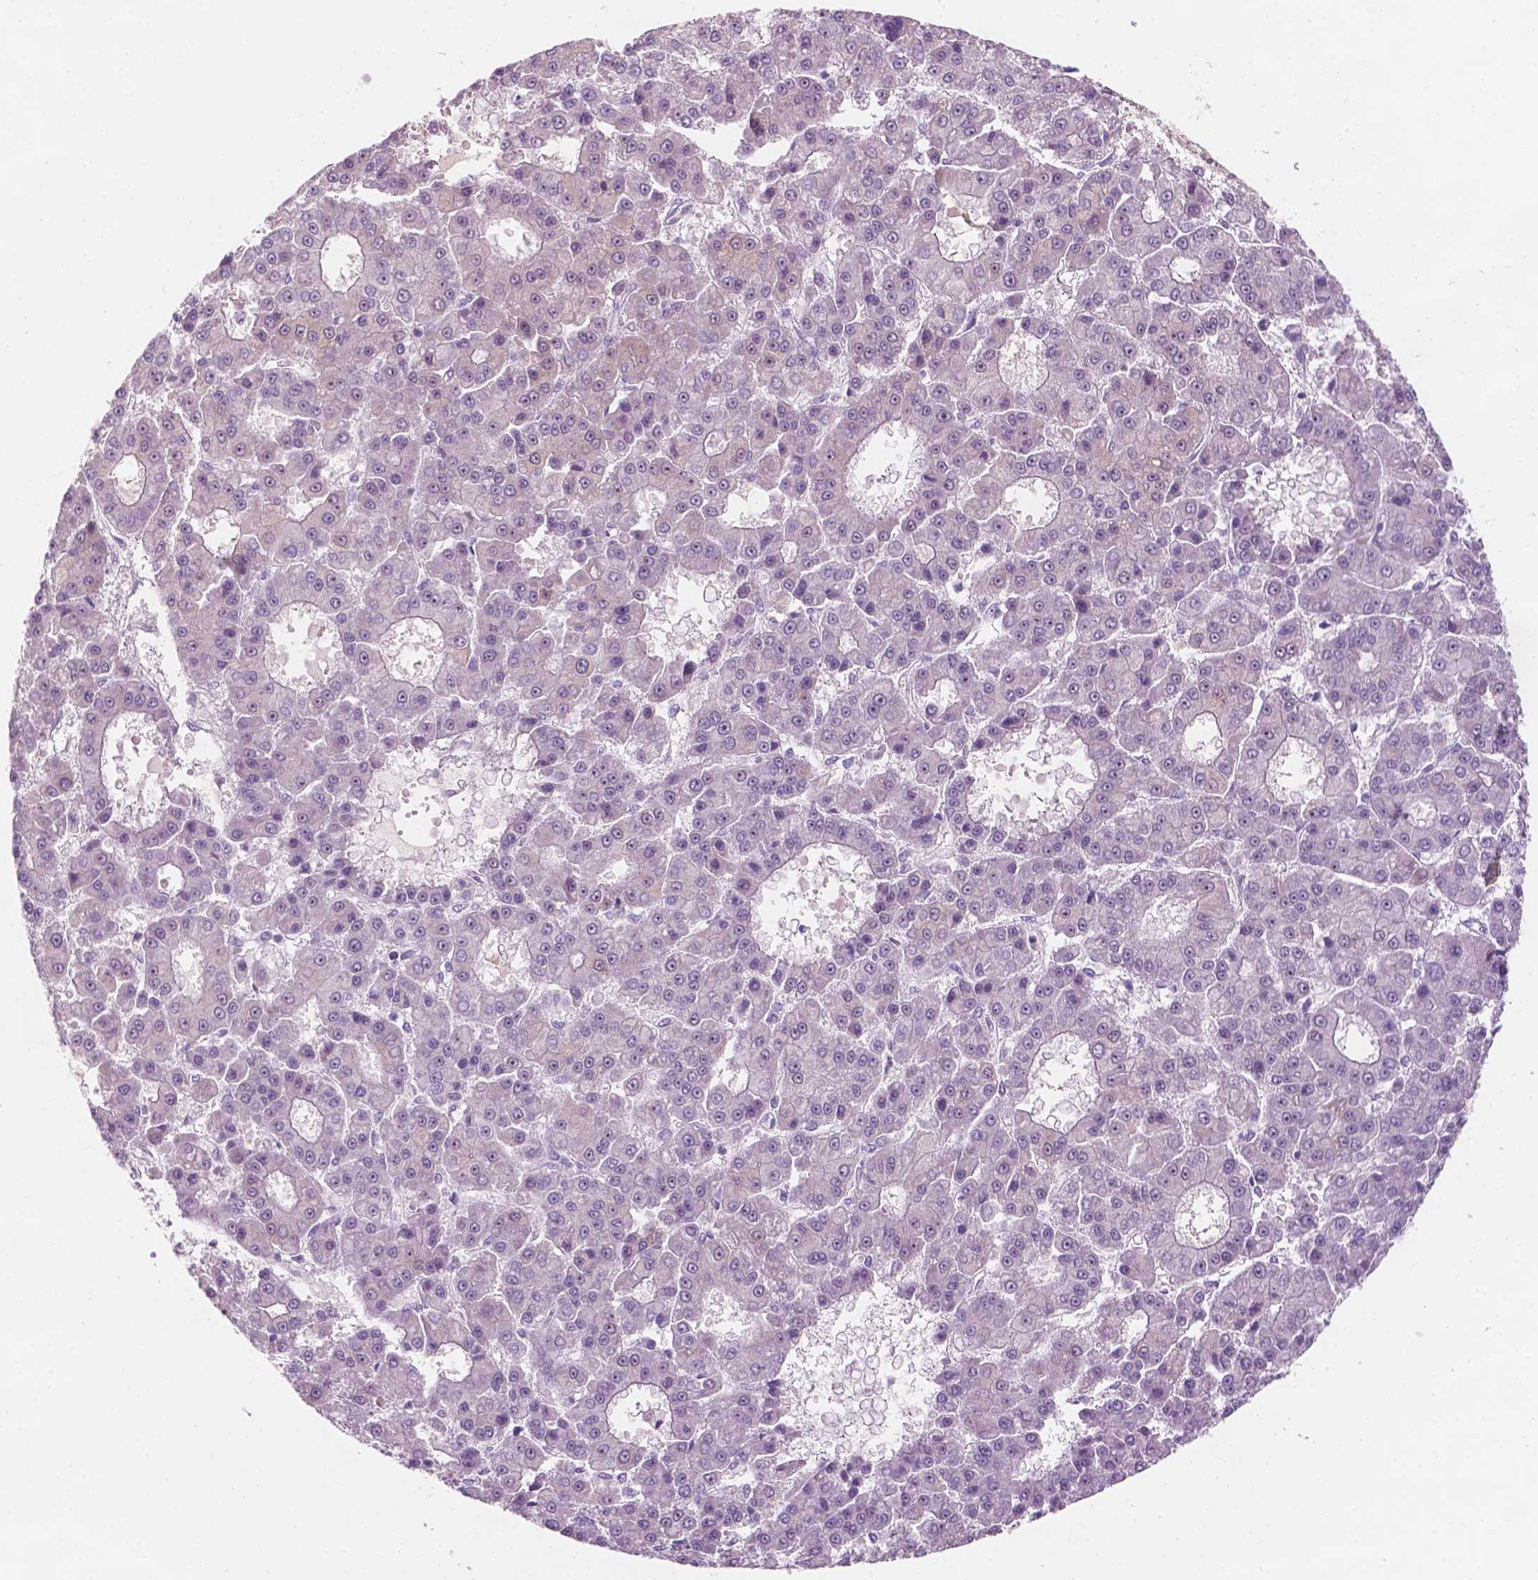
{"staining": {"intensity": "weak", "quantity": "<25%", "location": "nuclear"}, "tissue": "liver cancer", "cell_type": "Tumor cells", "image_type": "cancer", "snomed": [{"axis": "morphology", "description": "Carcinoma, Hepatocellular, NOS"}, {"axis": "topography", "description": "Liver"}], "caption": "A photomicrograph of hepatocellular carcinoma (liver) stained for a protein shows no brown staining in tumor cells. Brightfield microscopy of immunohistochemistry (IHC) stained with DAB (3,3'-diaminobenzidine) (brown) and hematoxylin (blue), captured at high magnification.", "gene": "ZNF853", "patient": {"sex": "male", "age": 70}}